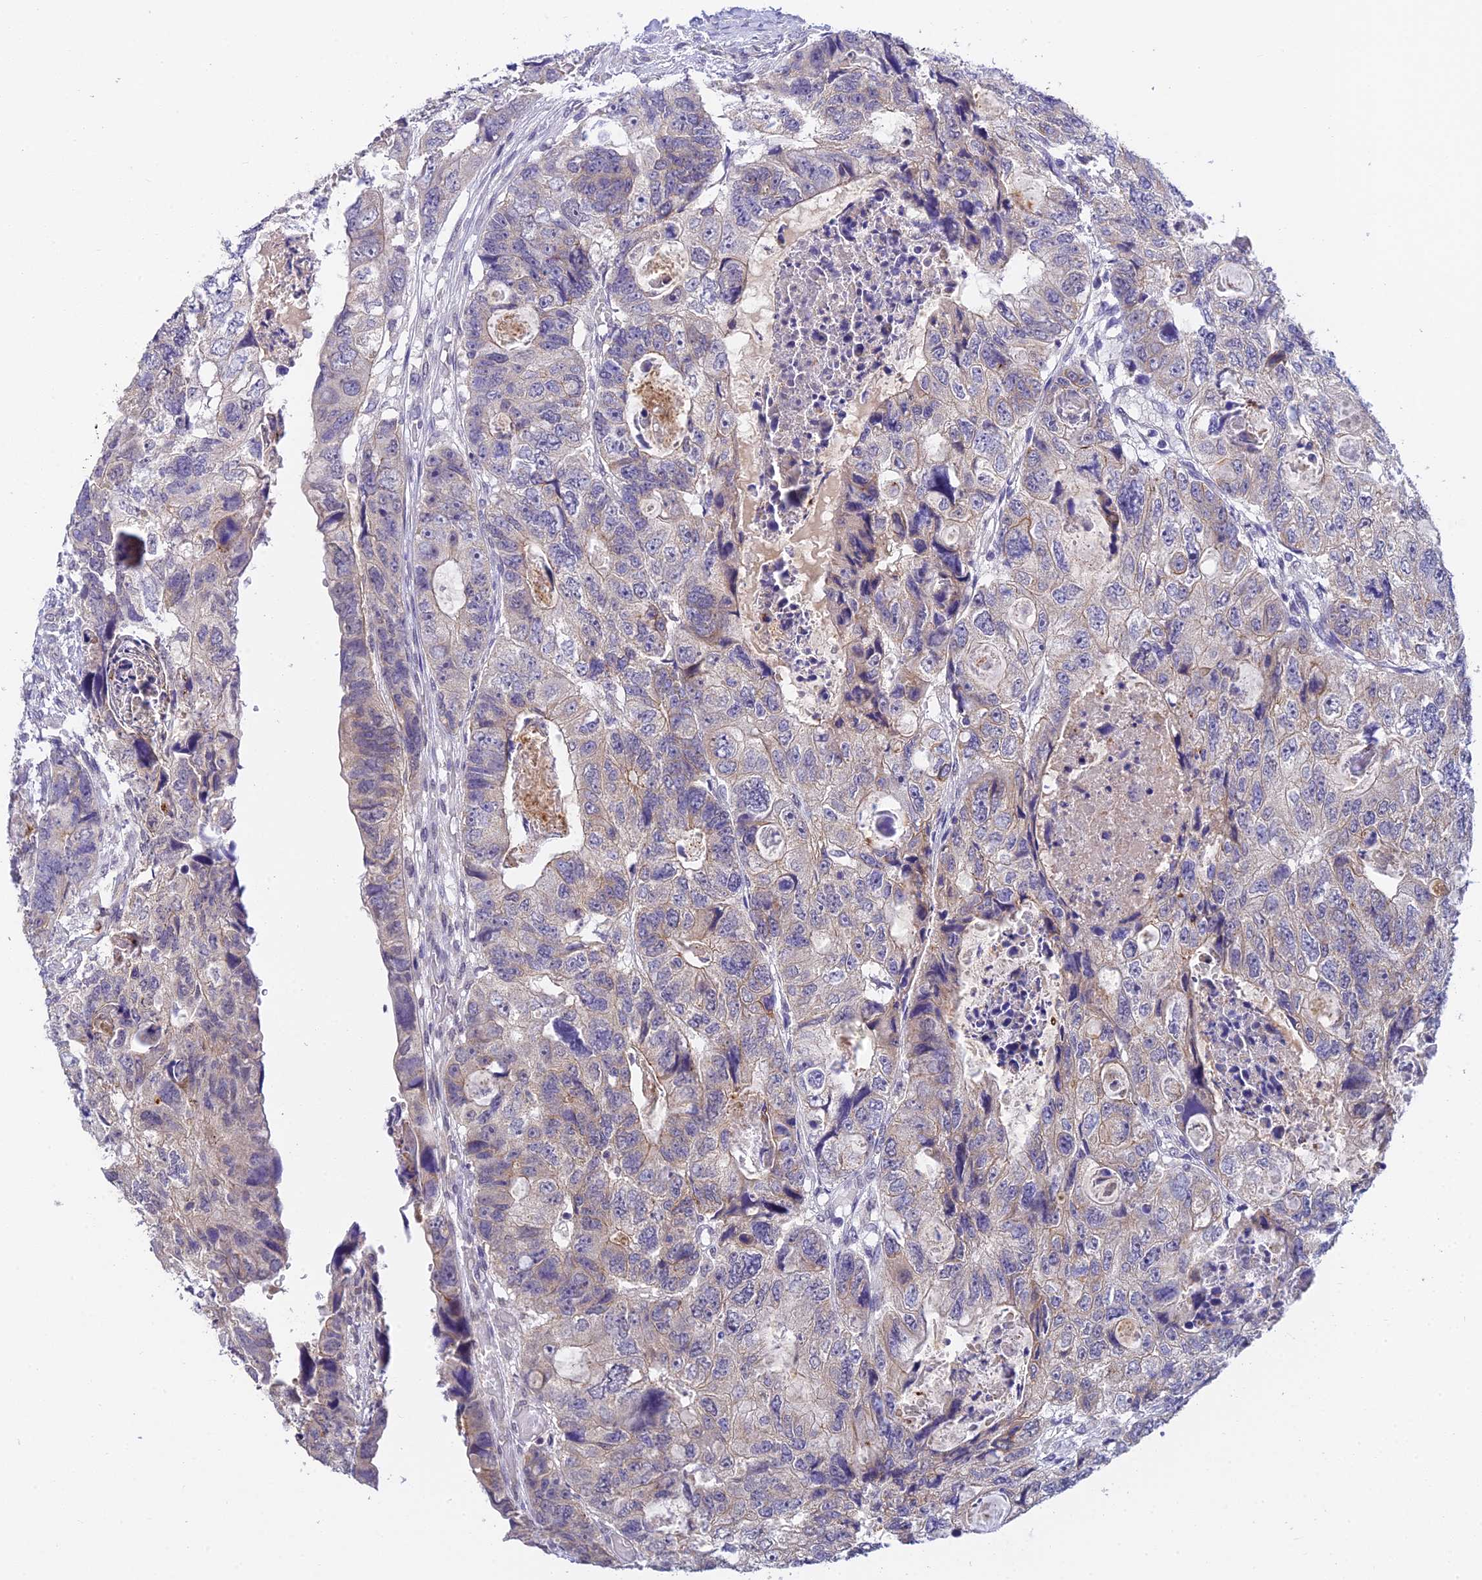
{"staining": {"intensity": "weak", "quantity": "<25%", "location": "cytoplasmic/membranous"}, "tissue": "colorectal cancer", "cell_type": "Tumor cells", "image_type": "cancer", "snomed": [{"axis": "morphology", "description": "Adenocarcinoma, NOS"}, {"axis": "topography", "description": "Rectum"}], "caption": "Immunohistochemistry (IHC) image of neoplastic tissue: colorectal cancer (adenocarcinoma) stained with DAB (3,3'-diaminobenzidine) exhibits no significant protein staining in tumor cells.", "gene": "HOXB1", "patient": {"sex": "male", "age": 59}}